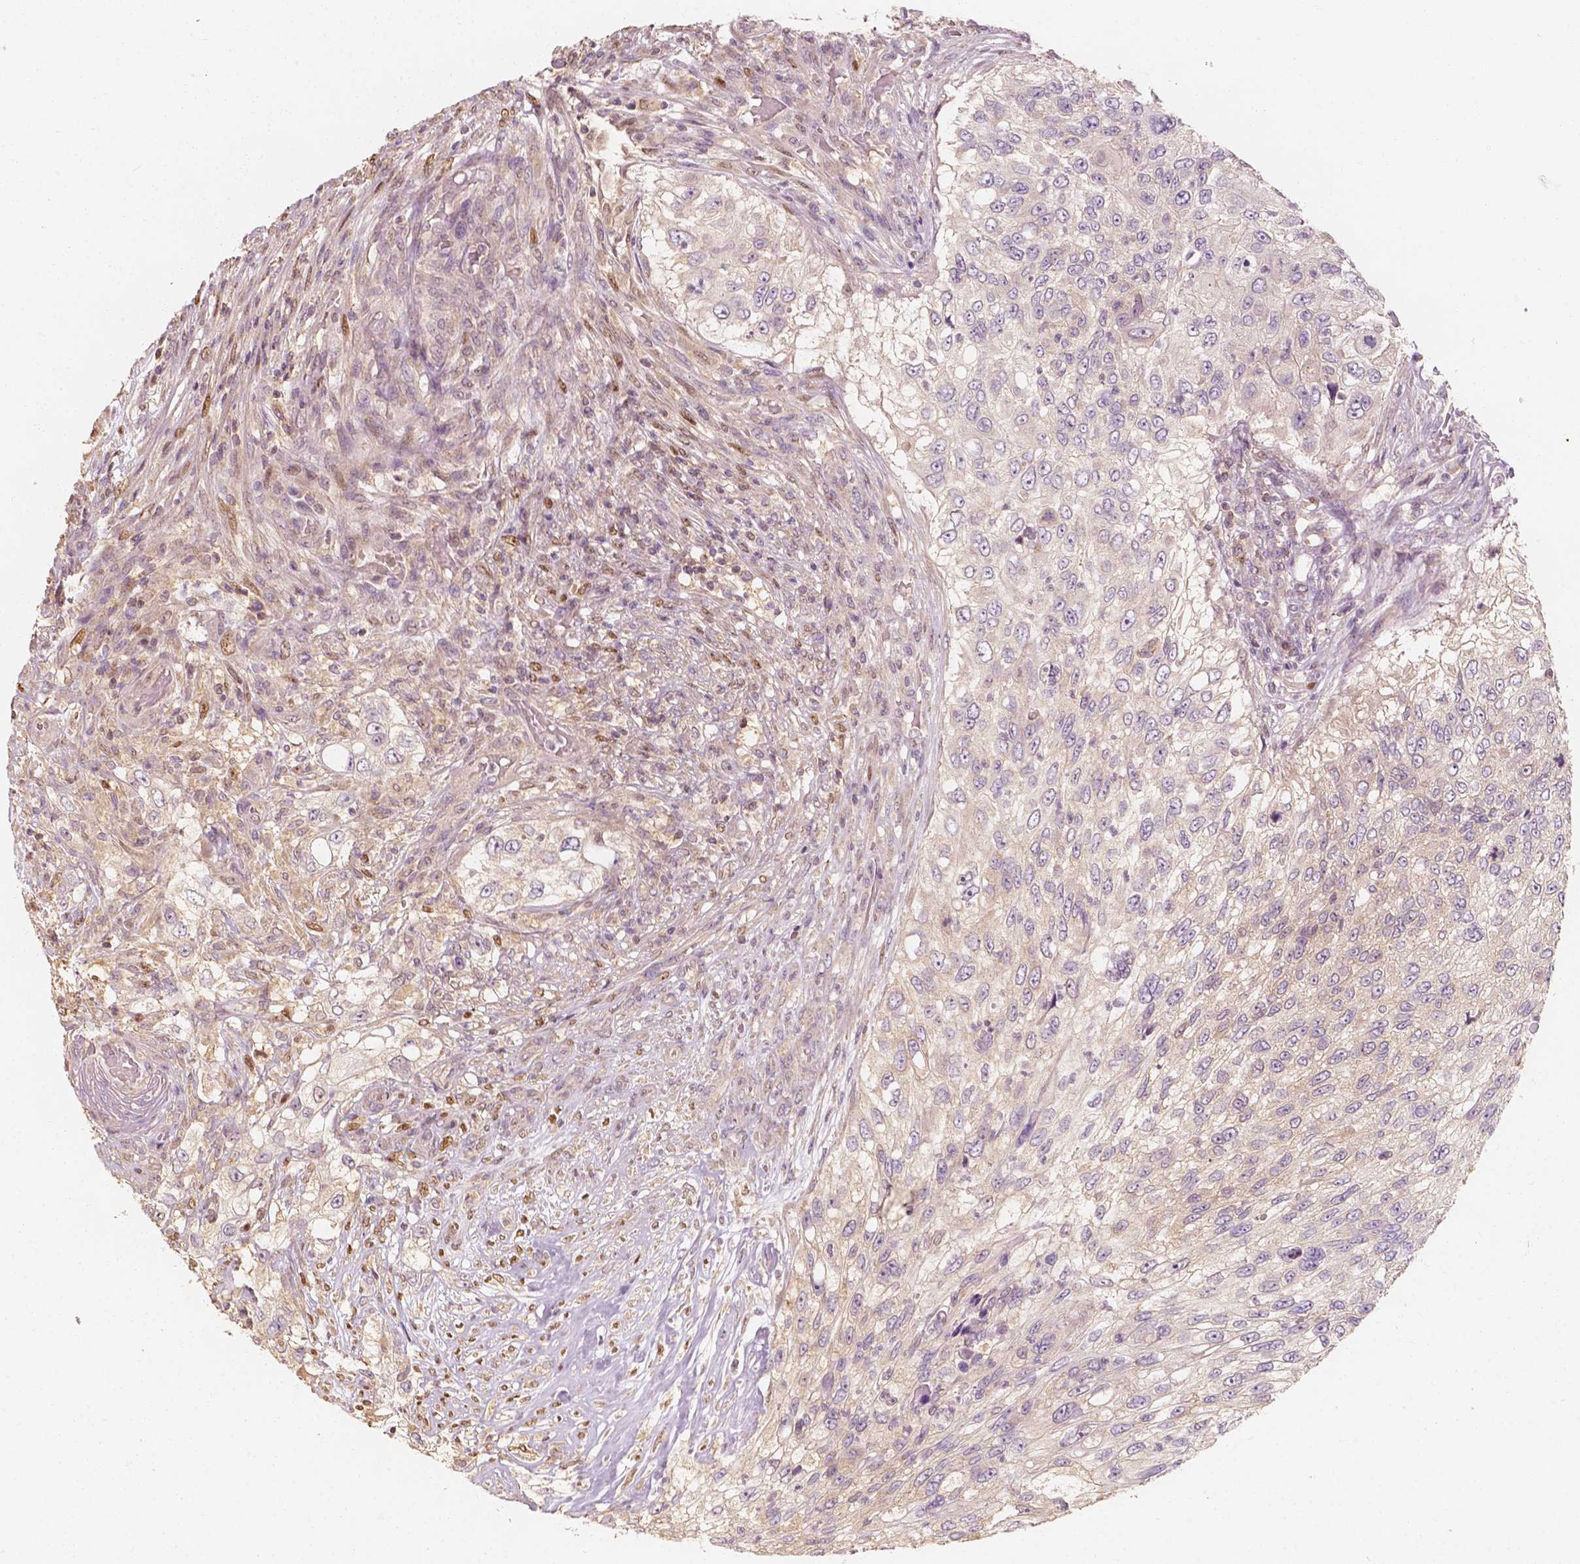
{"staining": {"intensity": "negative", "quantity": "none", "location": "none"}, "tissue": "urothelial cancer", "cell_type": "Tumor cells", "image_type": "cancer", "snomed": [{"axis": "morphology", "description": "Urothelial carcinoma, High grade"}, {"axis": "topography", "description": "Urinary bladder"}], "caption": "An immunohistochemistry (IHC) image of urothelial carcinoma (high-grade) is shown. There is no staining in tumor cells of urothelial carcinoma (high-grade). (DAB immunohistochemistry visualized using brightfield microscopy, high magnification).", "gene": "TBC1D17", "patient": {"sex": "female", "age": 60}}